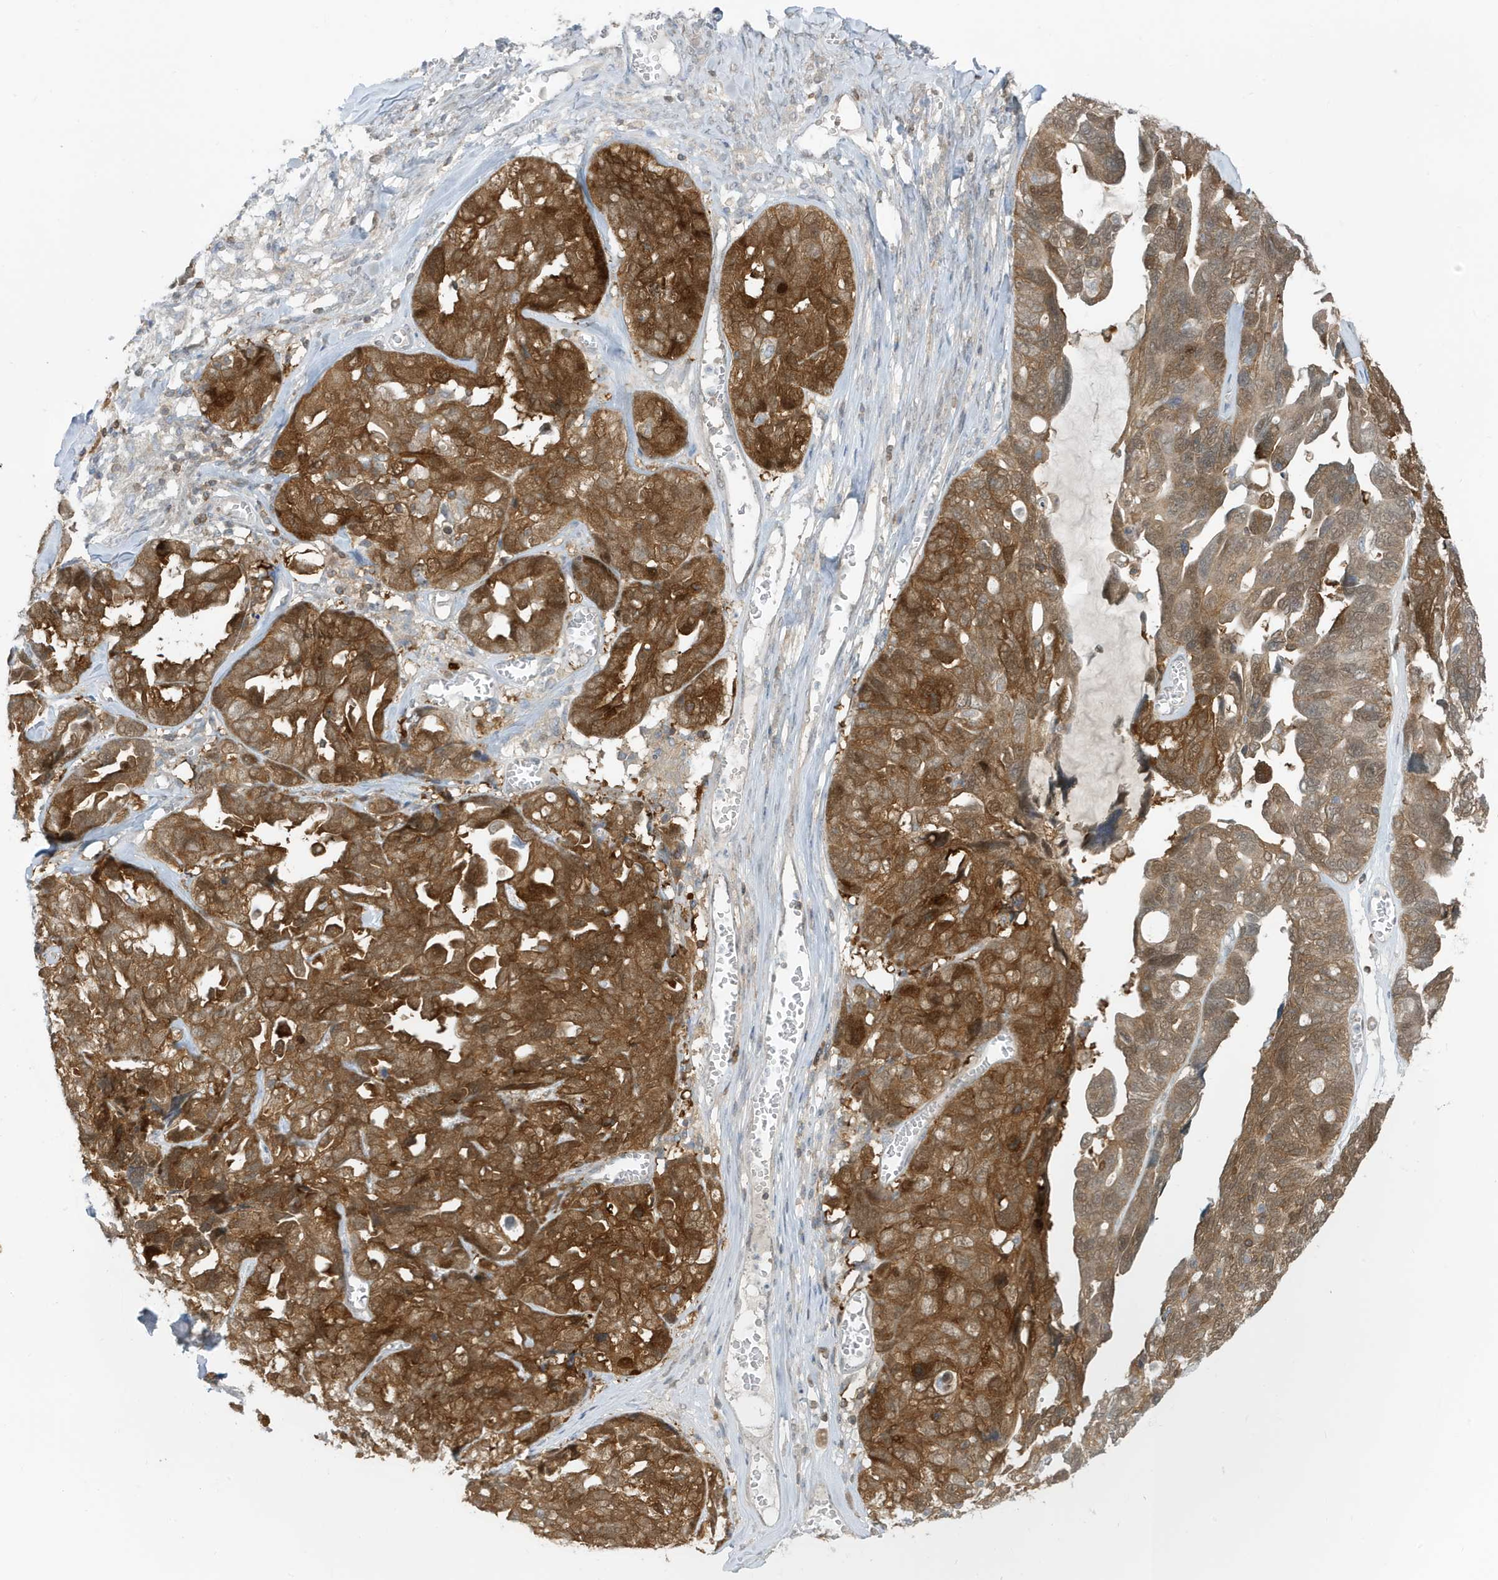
{"staining": {"intensity": "moderate", "quantity": ">75%", "location": "cytoplasmic/membranous"}, "tissue": "ovarian cancer", "cell_type": "Tumor cells", "image_type": "cancer", "snomed": [{"axis": "morphology", "description": "Cystadenocarcinoma, serous, NOS"}, {"axis": "topography", "description": "Ovary"}], "caption": "Immunohistochemistry of human serous cystadenocarcinoma (ovarian) demonstrates medium levels of moderate cytoplasmic/membranous positivity in about >75% of tumor cells.", "gene": "OGA", "patient": {"sex": "female", "age": 79}}